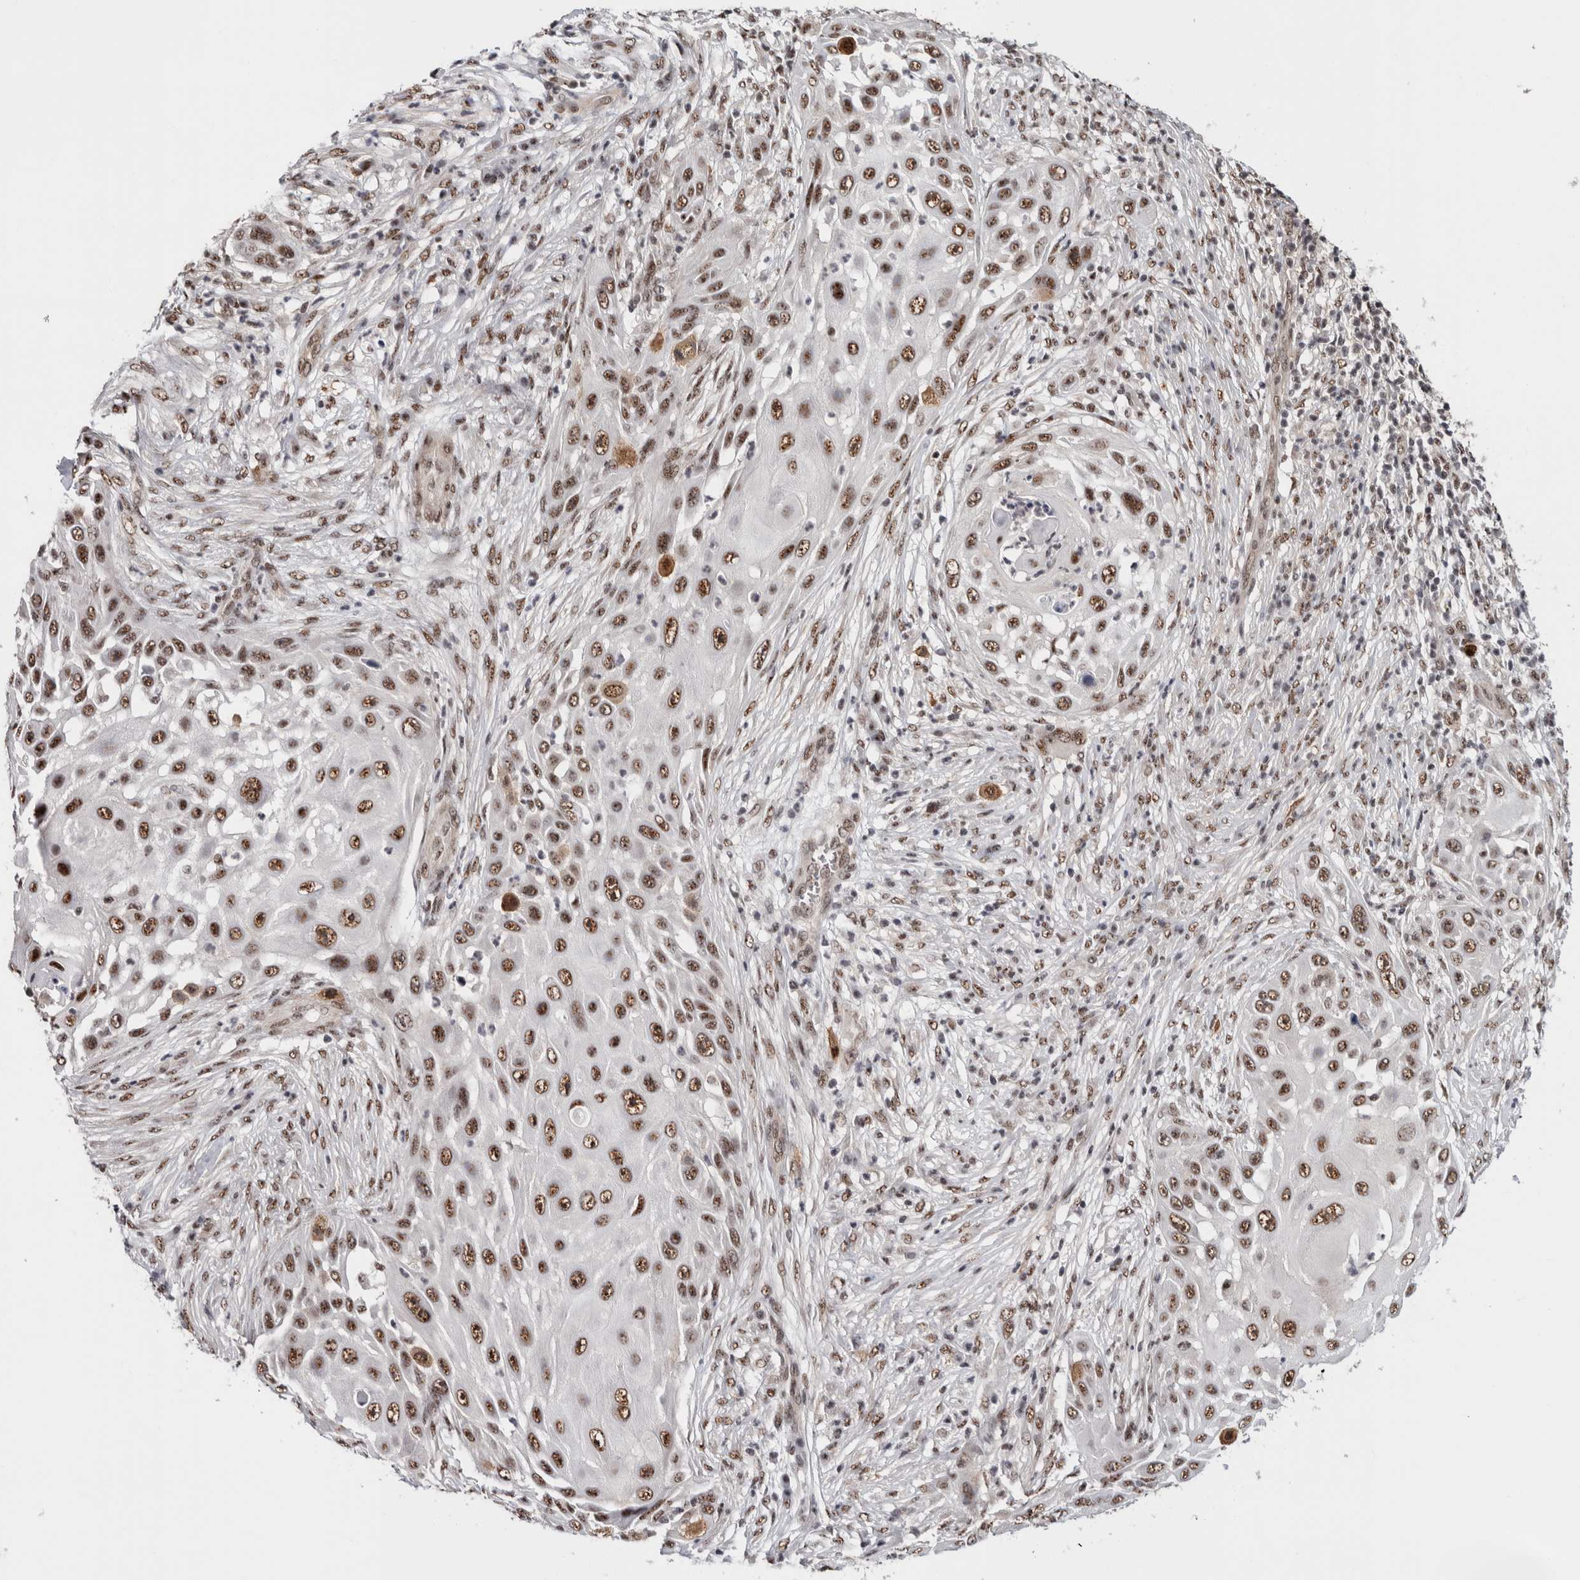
{"staining": {"intensity": "strong", "quantity": ">75%", "location": "nuclear"}, "tissue": "skin cancer", "cell_type": "Tumor cells", "image_type": "cancer", "snomed": [{"axis": "morphology", "description": "Squamous cell carcinoma, NOS"}, {"axis": "topography", "description": "Skin"}], "caption": "Immunohistochemistry photomicrograph of neoplastic tissue: human squamous cell carcinoma (skin) stained using IHC reveals high levels of strong protein expression localized specifically in the nuclear of tumor cells, appearing as a nuclear brown color.", "gene": "MKNK1", "patient": {"sex": "female", "age": 44}}